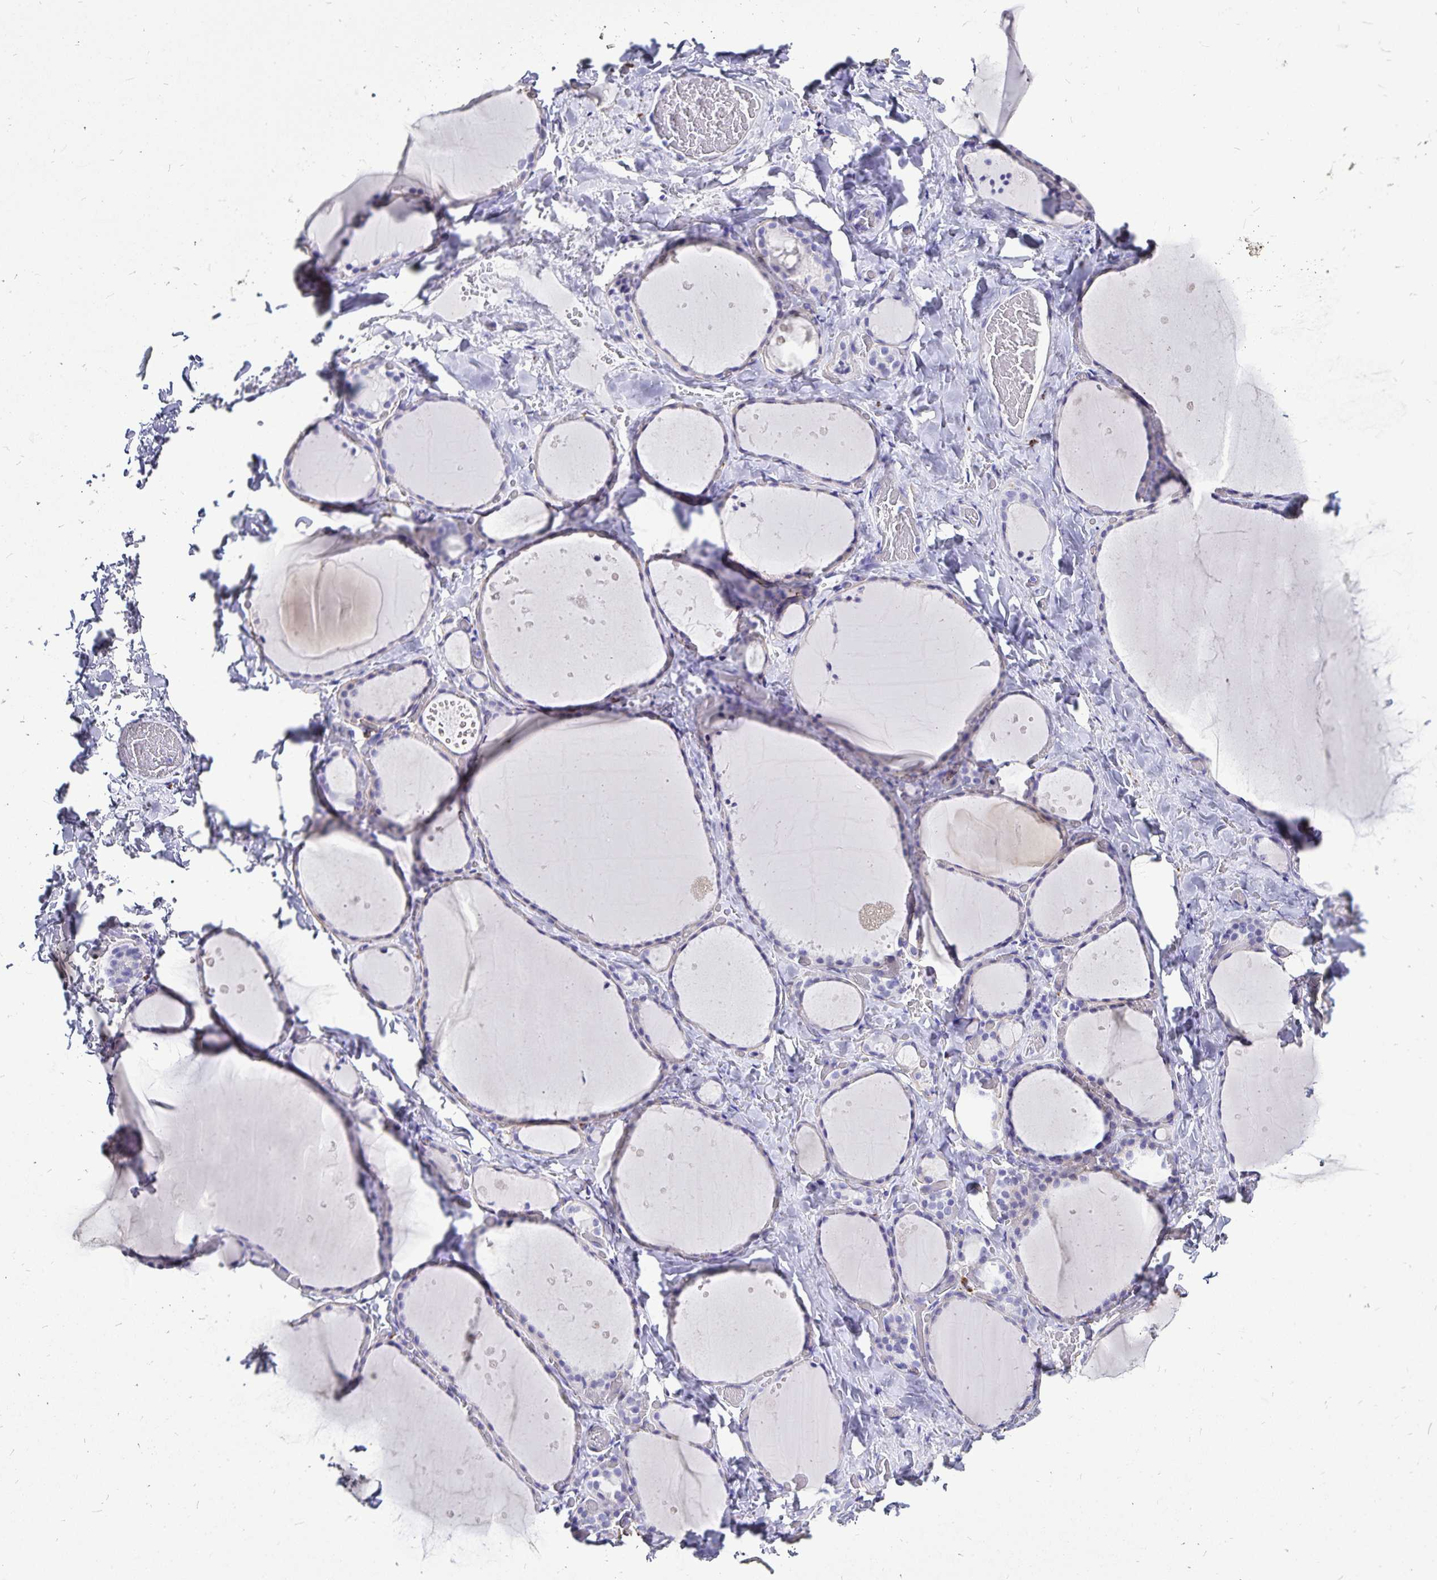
{"staining": {"intensity": "negative", "quantity": "none", "location": "none"}, "tissue": "thyroid gland", "cell_type": "Glandular cells", "image_type": "normal", "snomed": [{"axis": "morphology", "description": "Normal tissue, NOS"}, {"axis": "topography", "description": "Thyroid gland"}], "caption": "High magnification brightfield microscopy of benign thyroid gland stained with DAB (3,3'-diaminobenzidine) (brown) and counterstained with hematoxylin (blue): glandular cells show no significant positivity.", "gene": "PLAC1", "patient": {"sex": "female", "age": 36}}